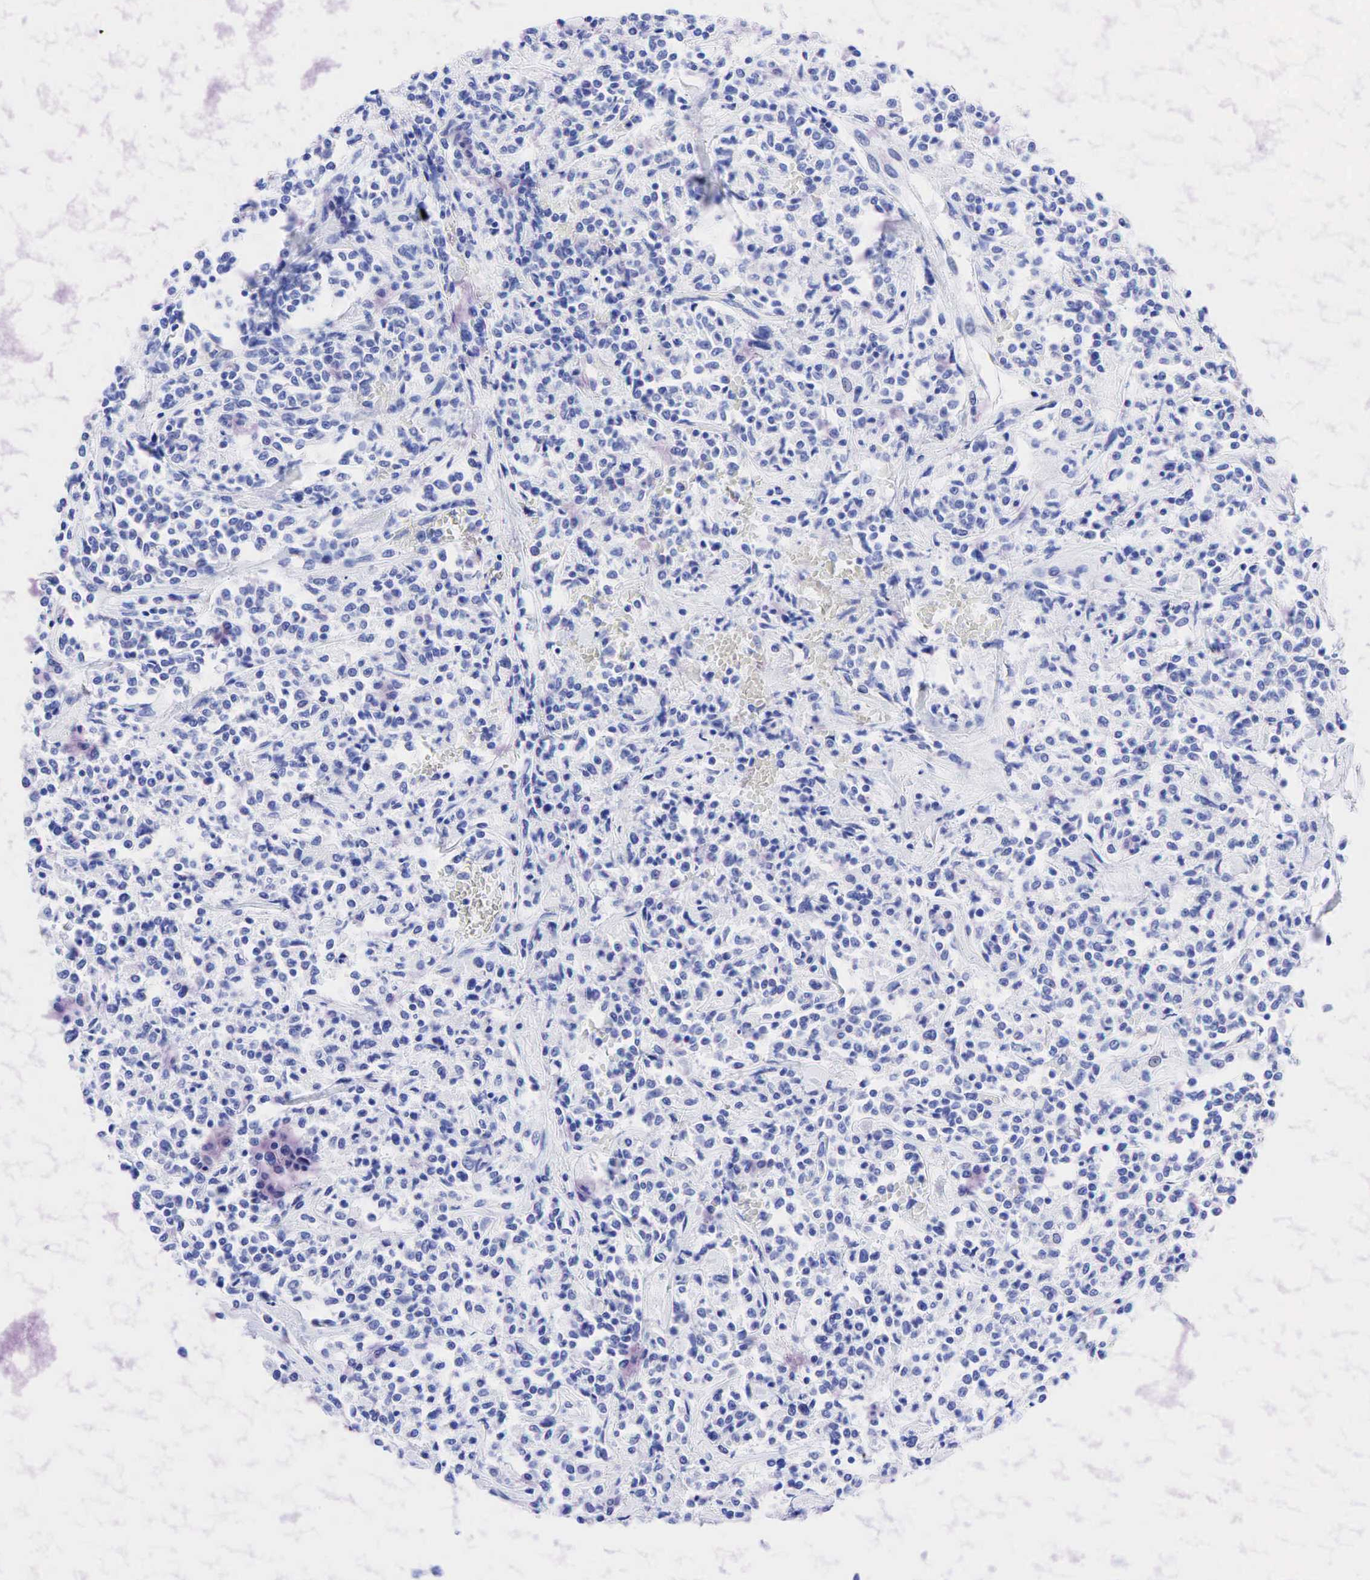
{"staining": {"intensity": "negative", "quantity": "none", "location": "none"}, "tissue": "lymphoma", "cell_type": "Tumor cells", "image_type": "cancer", "snomed": [{"axis": "morphology", "description": "Malignant lymphoma, non-Hodgkin's type, Low grade"}, {"axis": "topography", "description": "Small intestine"}], "caption": "Immunohistochemical staining of human lymphoma exhibits no significant staining in tumor cells. (DAB (3,3'-diaminobenzidine) immunohistochemistry (IHC), high magnification).", "gene": "KRT19", "patient": {"sex": "female", "age": 59}}